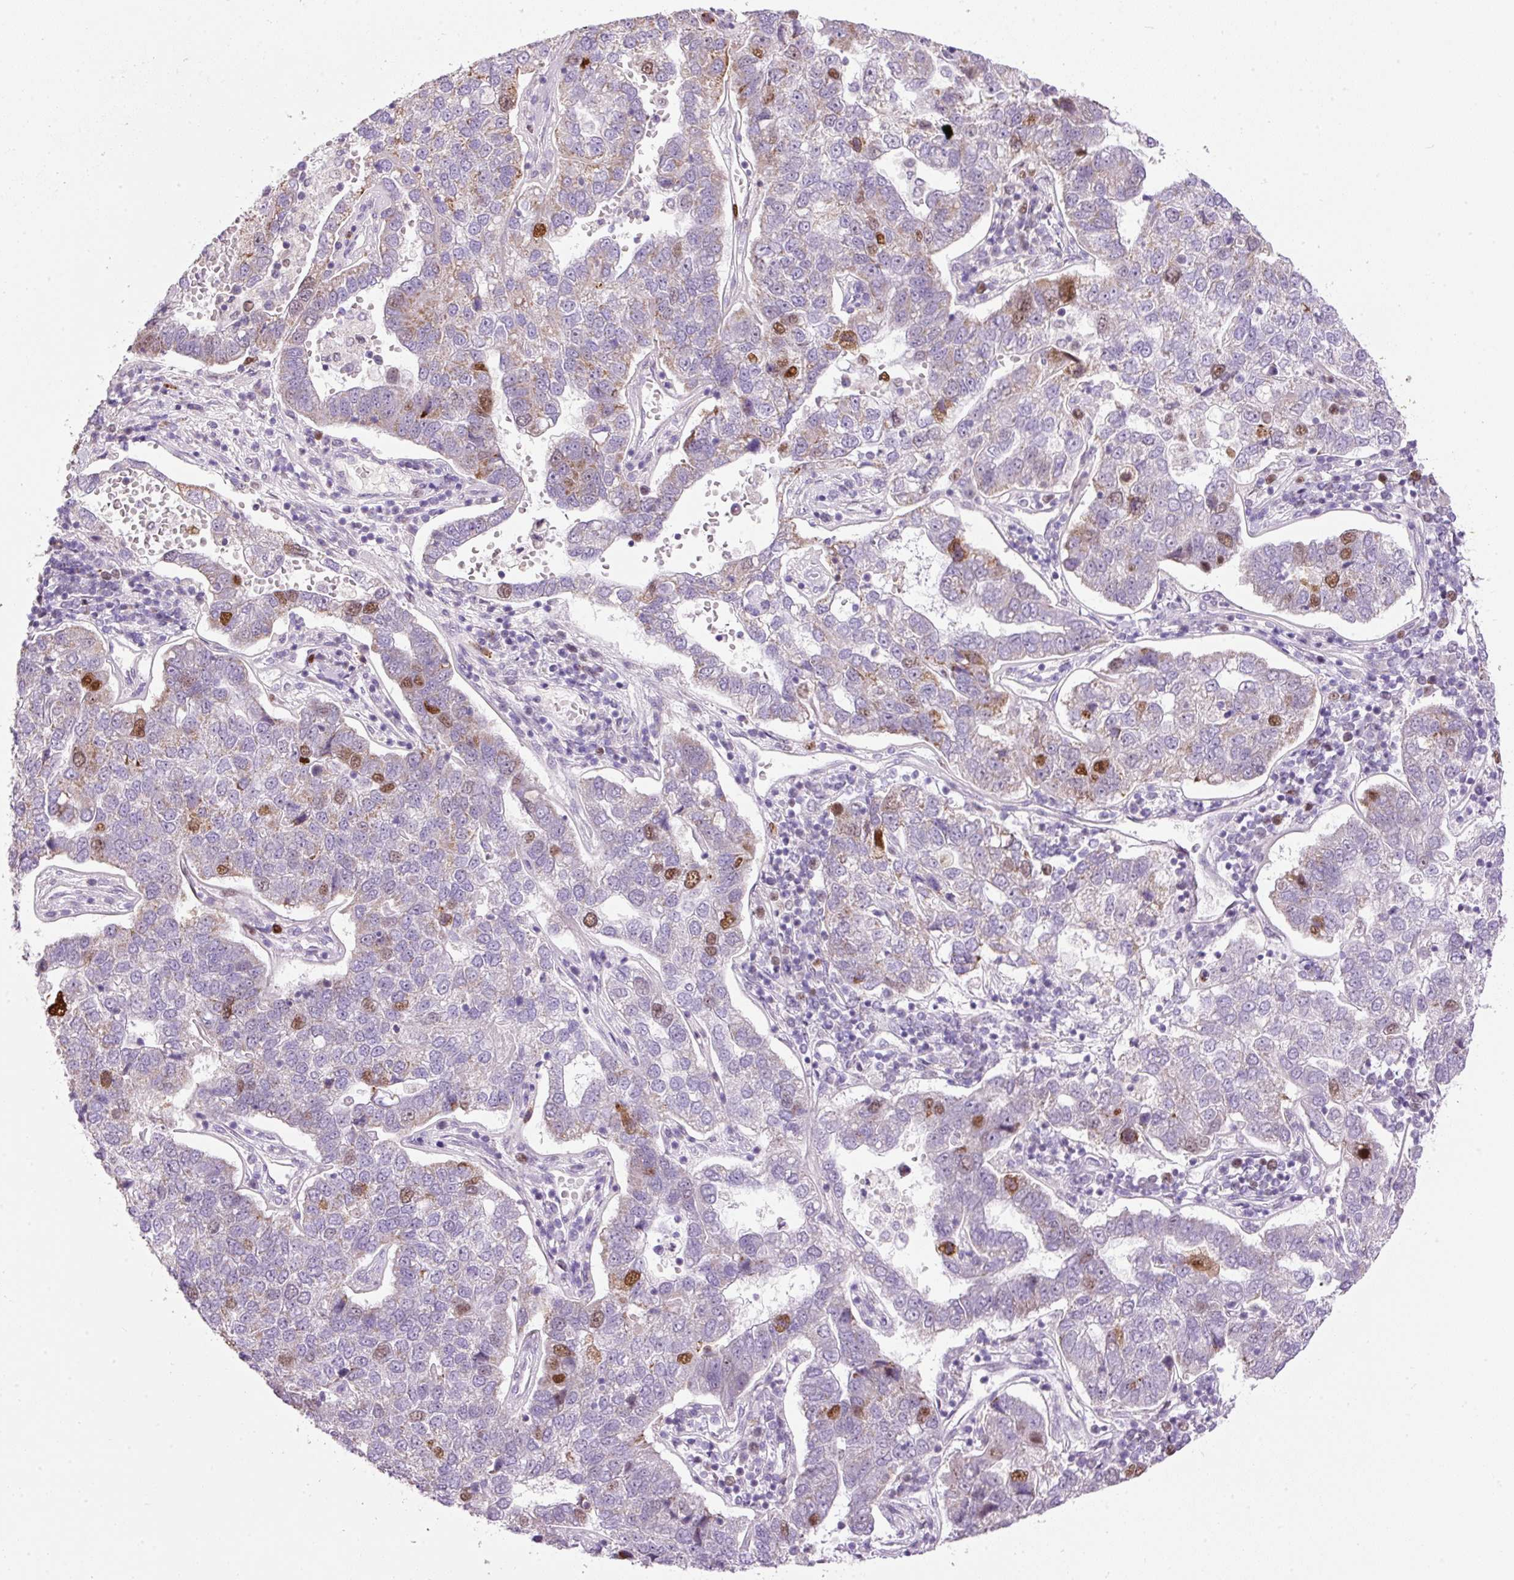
{"staining": {"intensity": "moderate", "quantity": "<25%", "location": "cytoplasmic/membranous,nuclear"}, "tissue": "pancreatic cancer", "cell_type": "Tumor cells", "image_type": "cancer", "snomed": [{"axis": "morphology", "description": "Adenocarcinoma, NOS"}, {"axis": "topography", "description": "Pancreas"}], "caption": "High-power microscopy captured an immunohistochemistry (IHC) histopathology image of adenocarcinoma (pancreatic), revealing moderate cytoplasmic/membranous and nuclear staining in about <25% of tumor cells.", "gene": "KPNA2", "patient": {"sex": "female", "age": 61}}